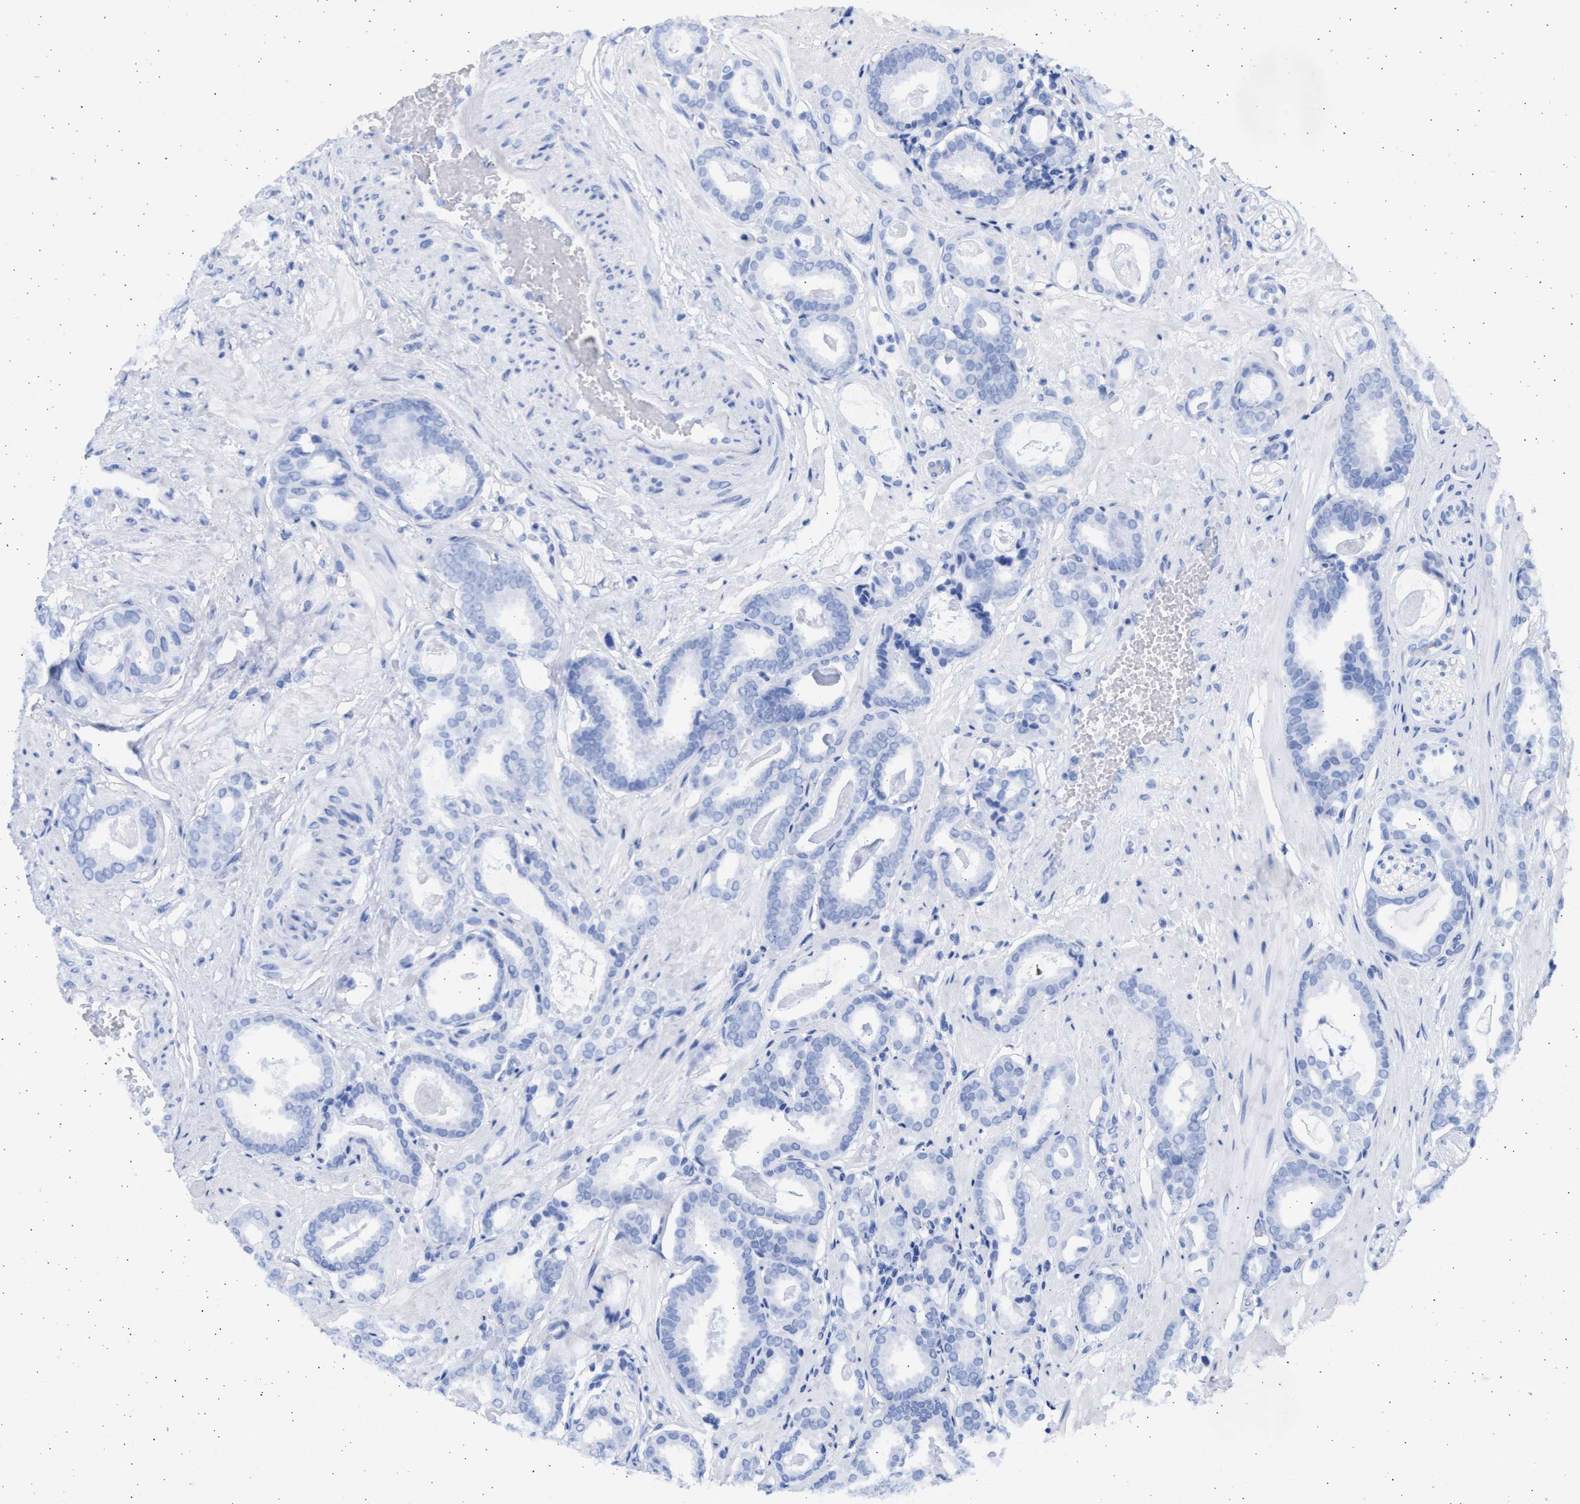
{"staining": {"intensity": "negative", "quantity": "none", "location": "none"}, "tissue": "prostate cancer", "cell_type": "Tumor cells", "image_type": "cancer", "snomed": [{"axis": "morphology", "description": "Adenocarcinoma, Low grade"}, {"axis": "topography", "description": "Prostate"}], "caption": "IHC micrograph of neoplastic tissue: prostate adenocarcinoma (low-grade) stained with DAB demonstrates no significant protein positivity in tumor cells.", "gene": "ALDOC", "patient": {"sex": "male", "age": 53}}